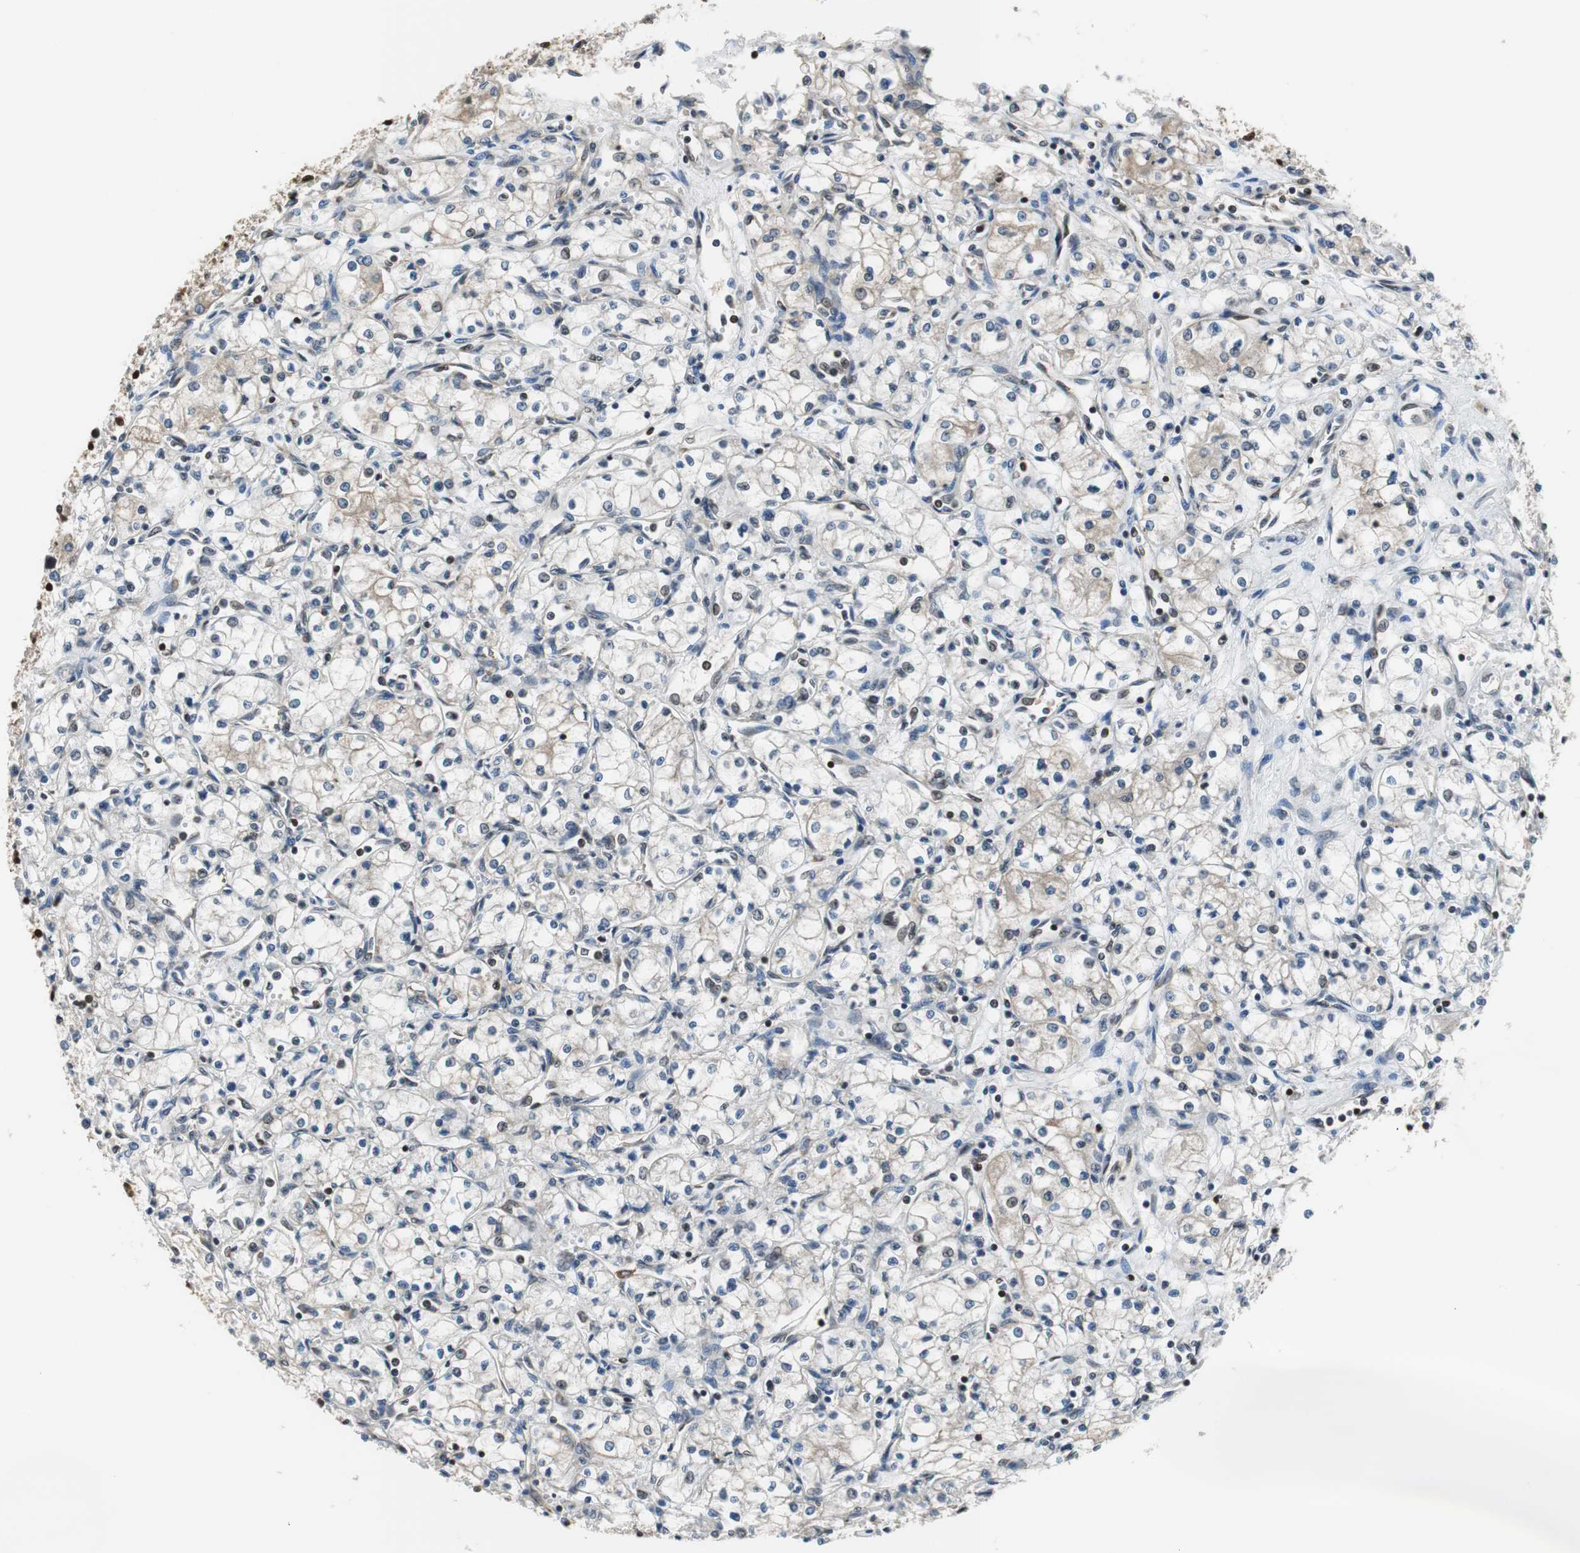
{"staining": {"intensity": "weak", "quantity": "<25%", "location": "nuclear"}, "tissue": "renal cancer", "cell_type": "Tumor cells", "image_type": "cancer", "snomed": [{"axis": "morphology", "description": "Normal tissue, NOS"}, {"axis": "morphology", "description": "Adenocarcinoma, NOS"}, {"axis": "topography", "description": "Kidney"}], "caption": "Immunohistochemistry (IHC) micrograph of adenocarcinoma (renal) stained for a protein (brown), which displays no staining in tumor cells.", "gene": "REST", "patient": {"sex": "male", "age": 59}}